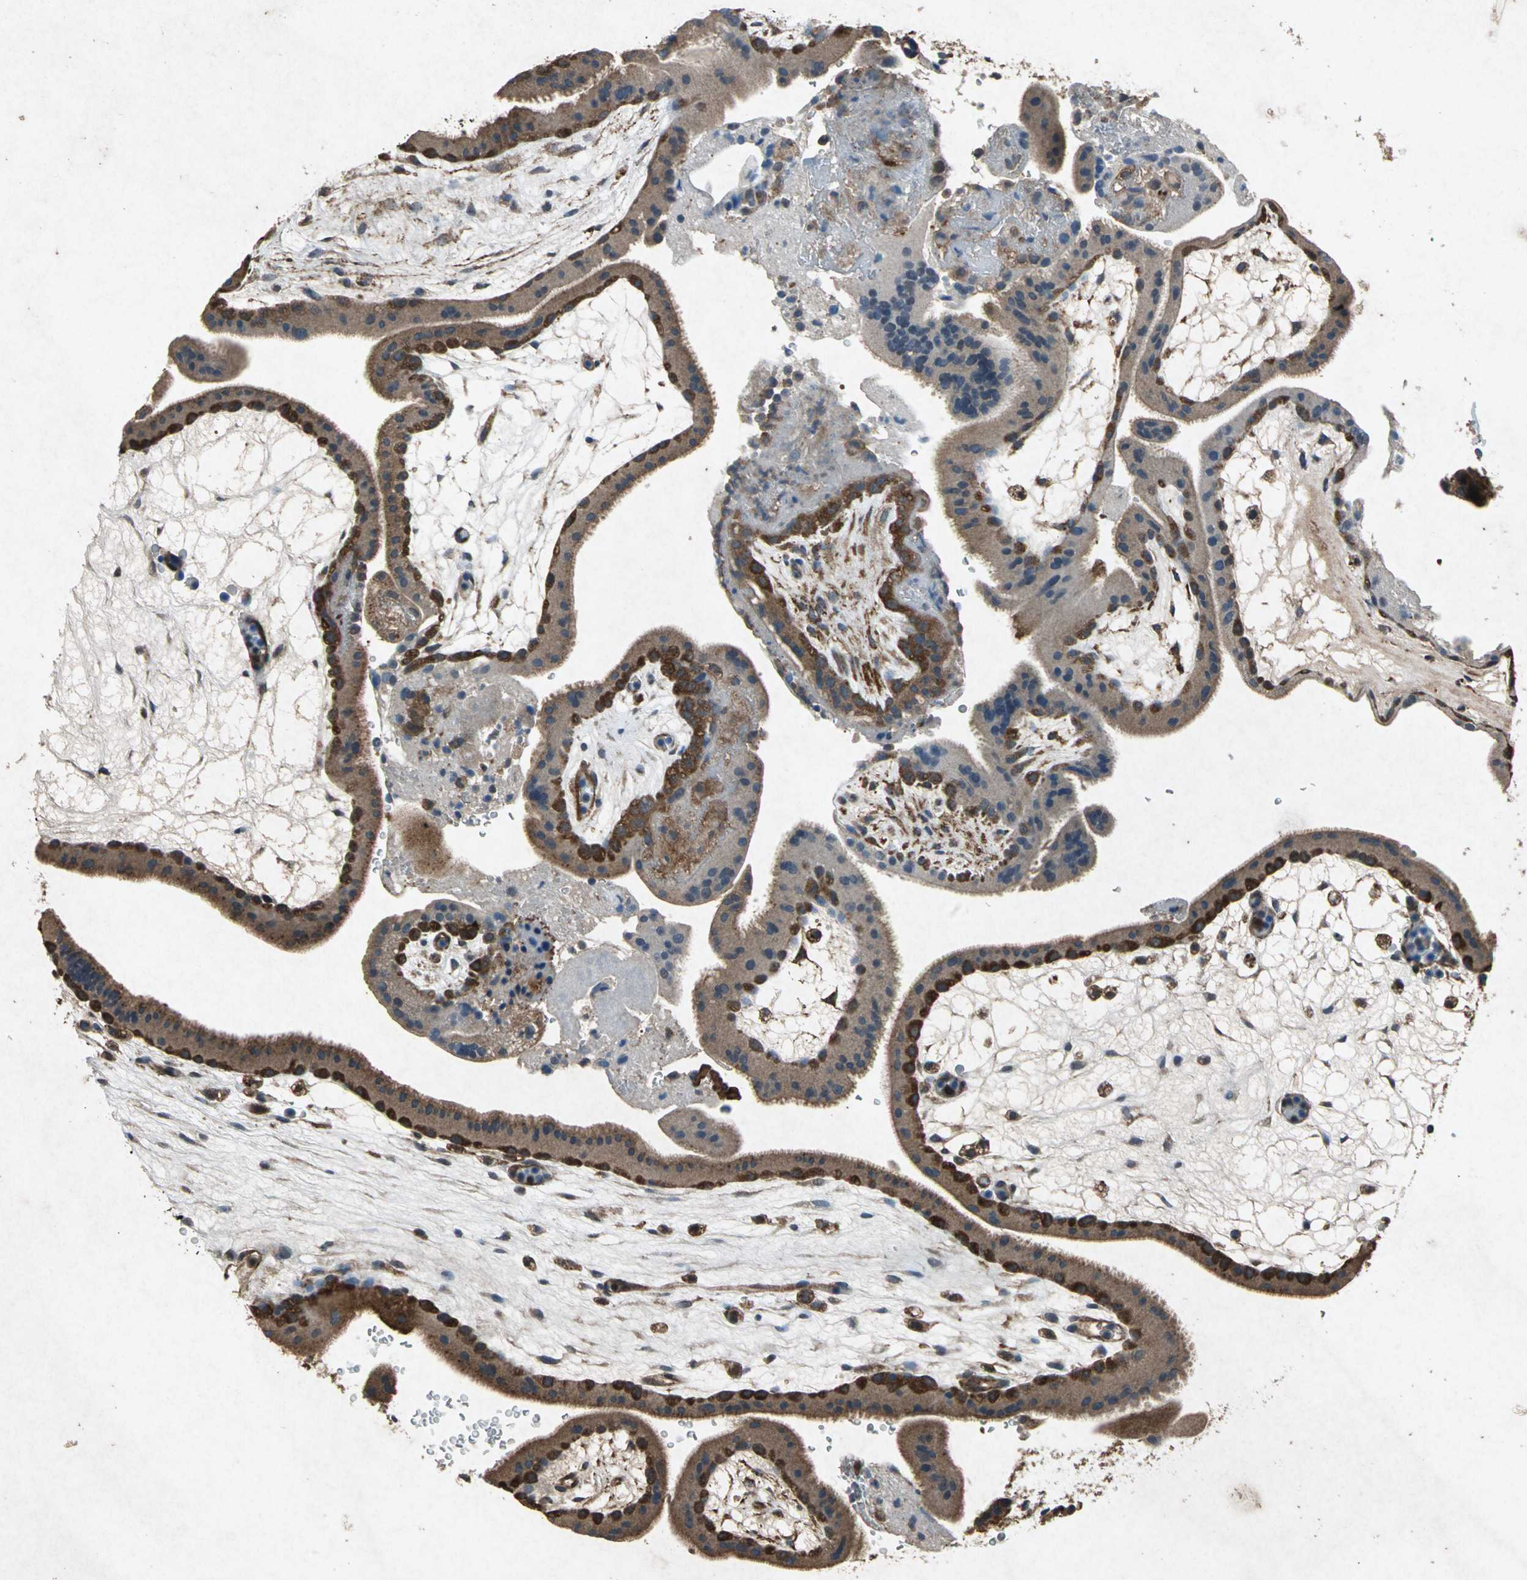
{"staining": {"intensity": "strong", "quantity": ">75%", "location": "cytoplasmic/membranous"}, "tissue": "placenta", "cell_type": "Decidual cells", "image_type": "normal", "snomed": [{"axis": "morphology", "description": "Normal tissue, NOS"}, {"axis": "topography", "description": "Placenta"}], "caption": "The photomicrograph demonstrates a brown stain indicating the presence of a protein in the cytoplasmic/membranous of decidual cells in placenta. The staining is performed using DAB brown chromogen to label protein expression. The nuclei are counter-stained blue using hematoxylin.", "gene": "HSP90AB1", "patient": {"sex": "female", "age": 19}}